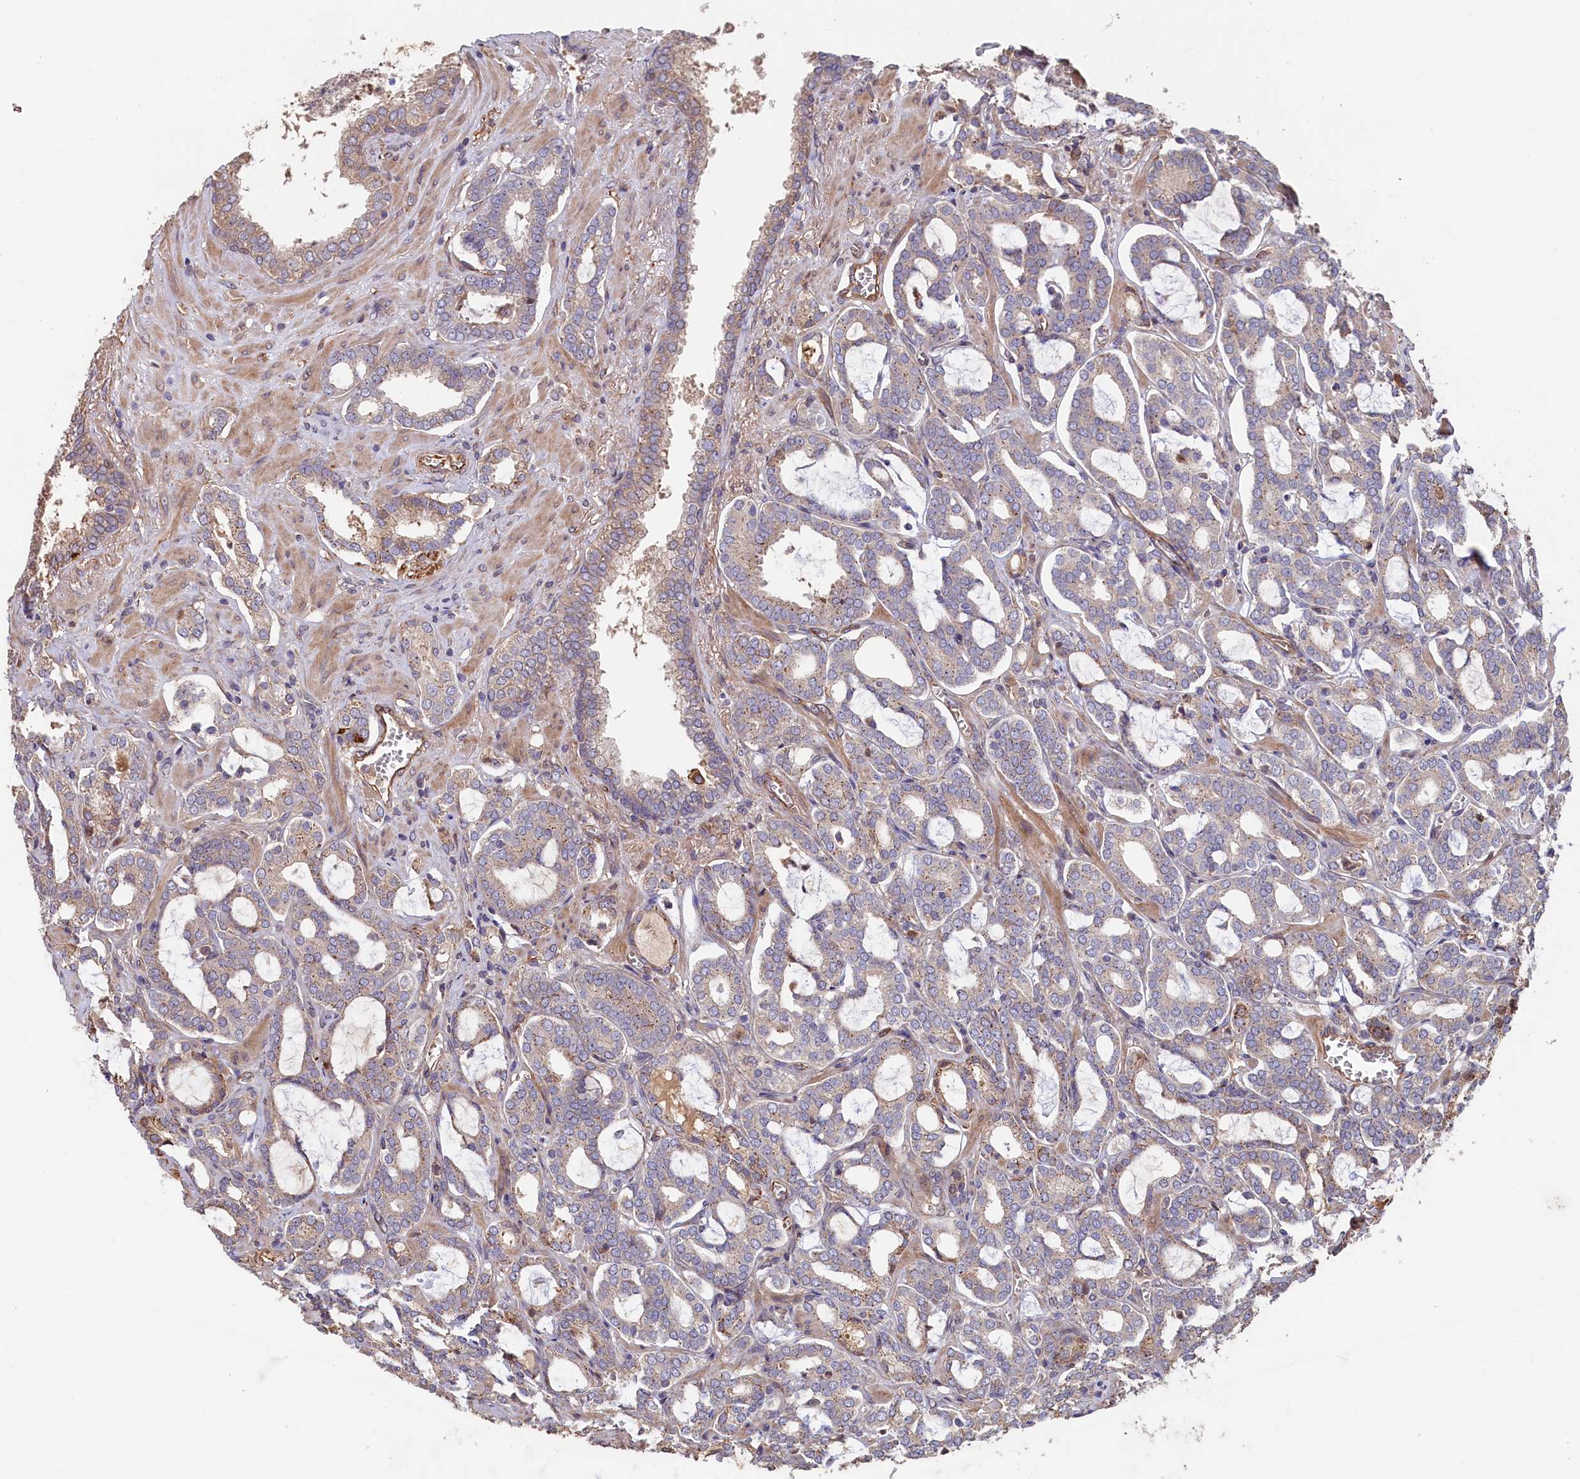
{"staining": {"intensity": "weak", "quantity": "<25%", "location": "cytoplasmic/membranous"}, "tissue": "prostate cancer", "cell_type": "Tumor cells", "image_type": "cancer", "snomed": [{"axis": "morphology", "description": "Adenocarcinoma, High grade"}, {"axis": "topography", "description": "Prostate and seminal vesicle, NOS"}], "caption": "A high-resolution micrograph shows IHC staining of adenocarcinoma (high-grade) (prostate), which reveals no significant expression in tumor cells. (Brightfield microscopy of DAB immunohistochemistry (IHC) at high magnification).", "gene": "GREB1L", "patient": {"sex": "male", "age": 67}}